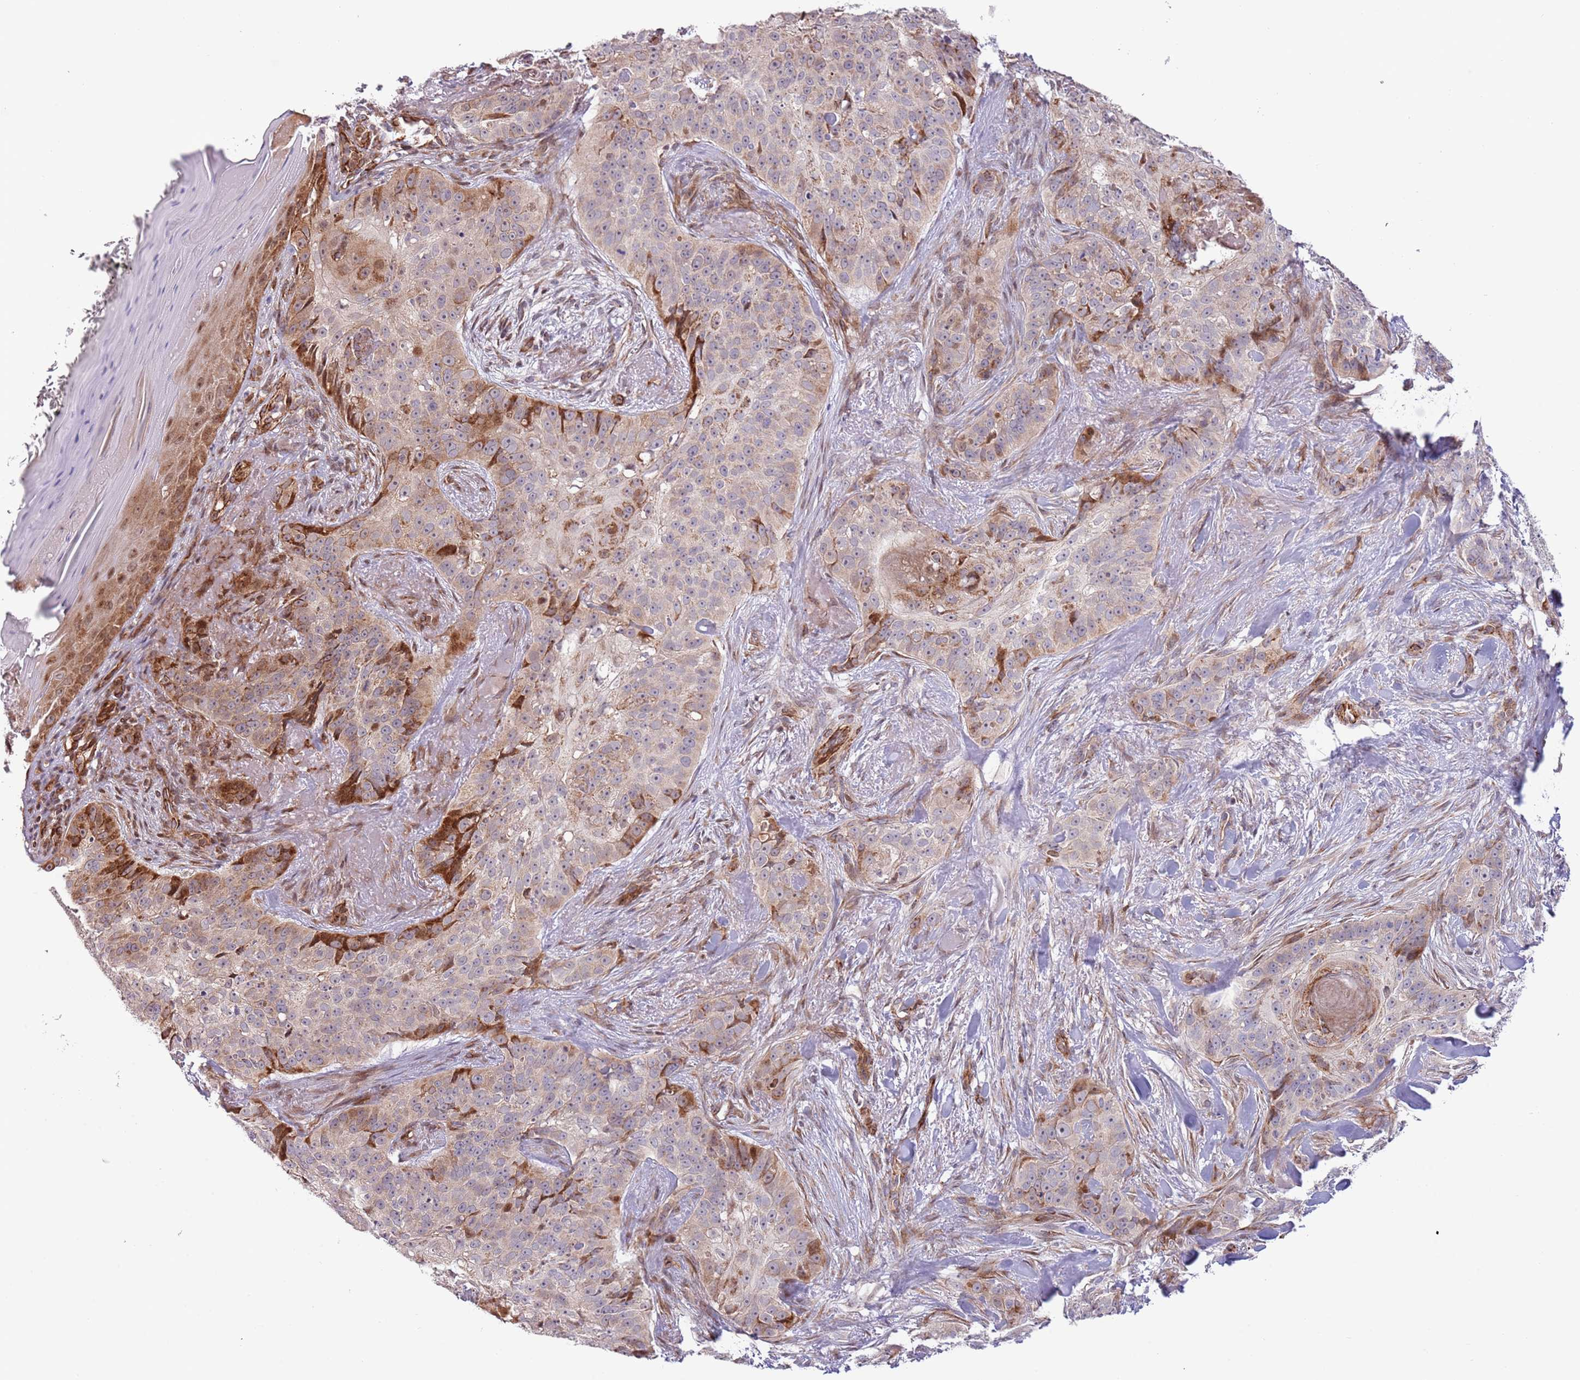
{"staining": {"intensity": "moderate", "quantity": "25%-75%", "location": "cytoplasmic/membranous"}, "tissue": "skin cancer", "cell_type": "Tumor cells", "image_type": "cancer", "snomed": [{"axis": "morphology", "description": "Basal cell carcinoma"}, {"axis": "topography", "description": "Skin"}], "caption": "Approximately 25%-75% of tumor cells in human skin cancer show moderate cytoplasmic/membranous protein staining as visualized by brown immunohistochemical staining.", "gene": "NEK3", "patient": {"sex": "female", "age": 92}}